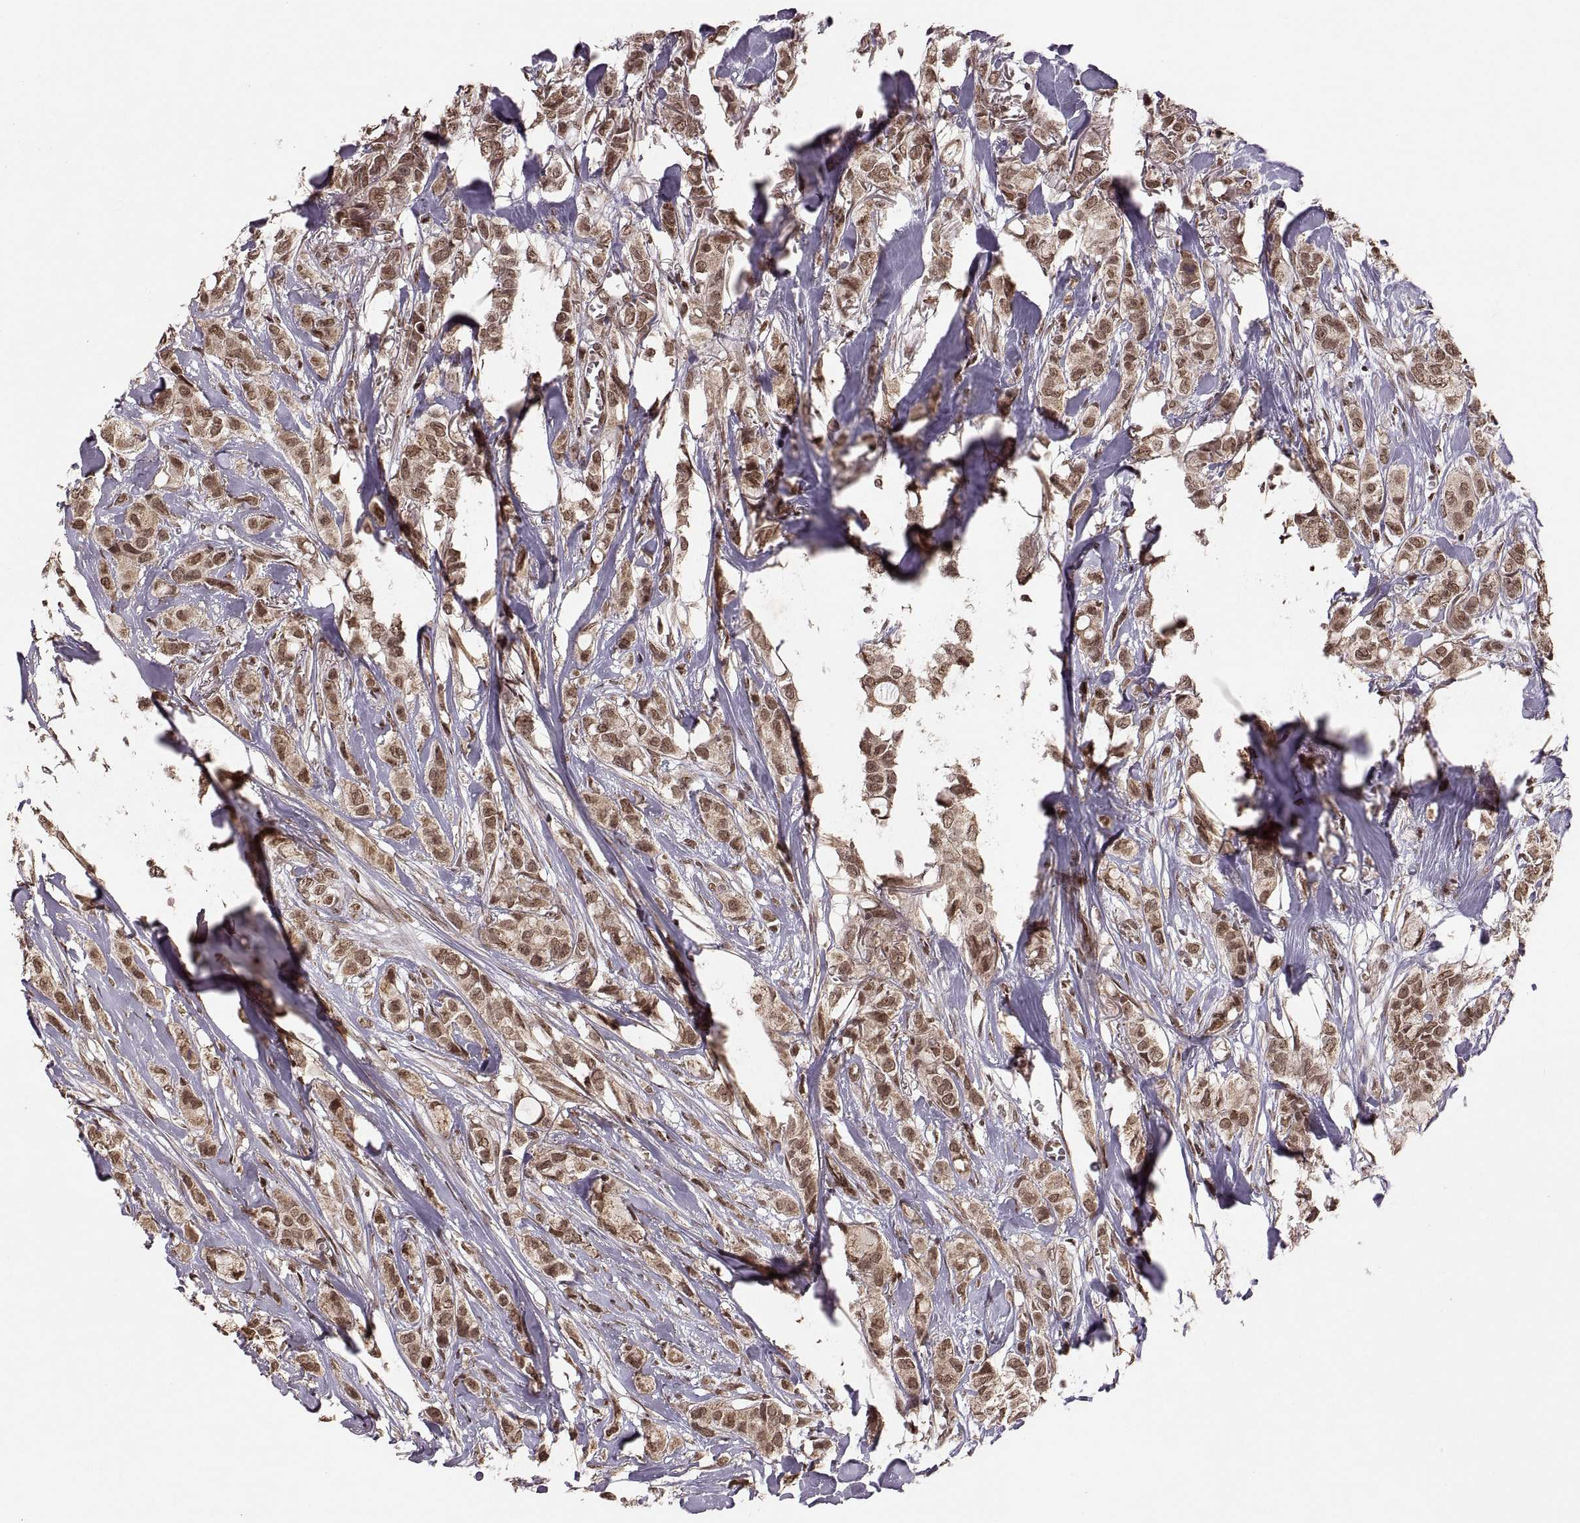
{"staining": {"intensity": "moderate", "quantity": ">75%", "location": "cytoplasmic/membranous,nuclear"}, "tissue": "breast cancer", "cell_type": "Tumor cells", "image_type": "cancer", "snomed": [{"axis": "morphology", "description": "Duct carcinoma"}, {"axis": "topography", "description": "Breast"}], "caption": "Brown immunohistochemical staining in human breast cancer (invasive ductal carcinoma) demonstrates moderate cytoplasmic/membranous and nuclear positivity in about >75% of tumor cells.", "gene": "RFT1", "patient": {"sex": "female", "age": 85}}